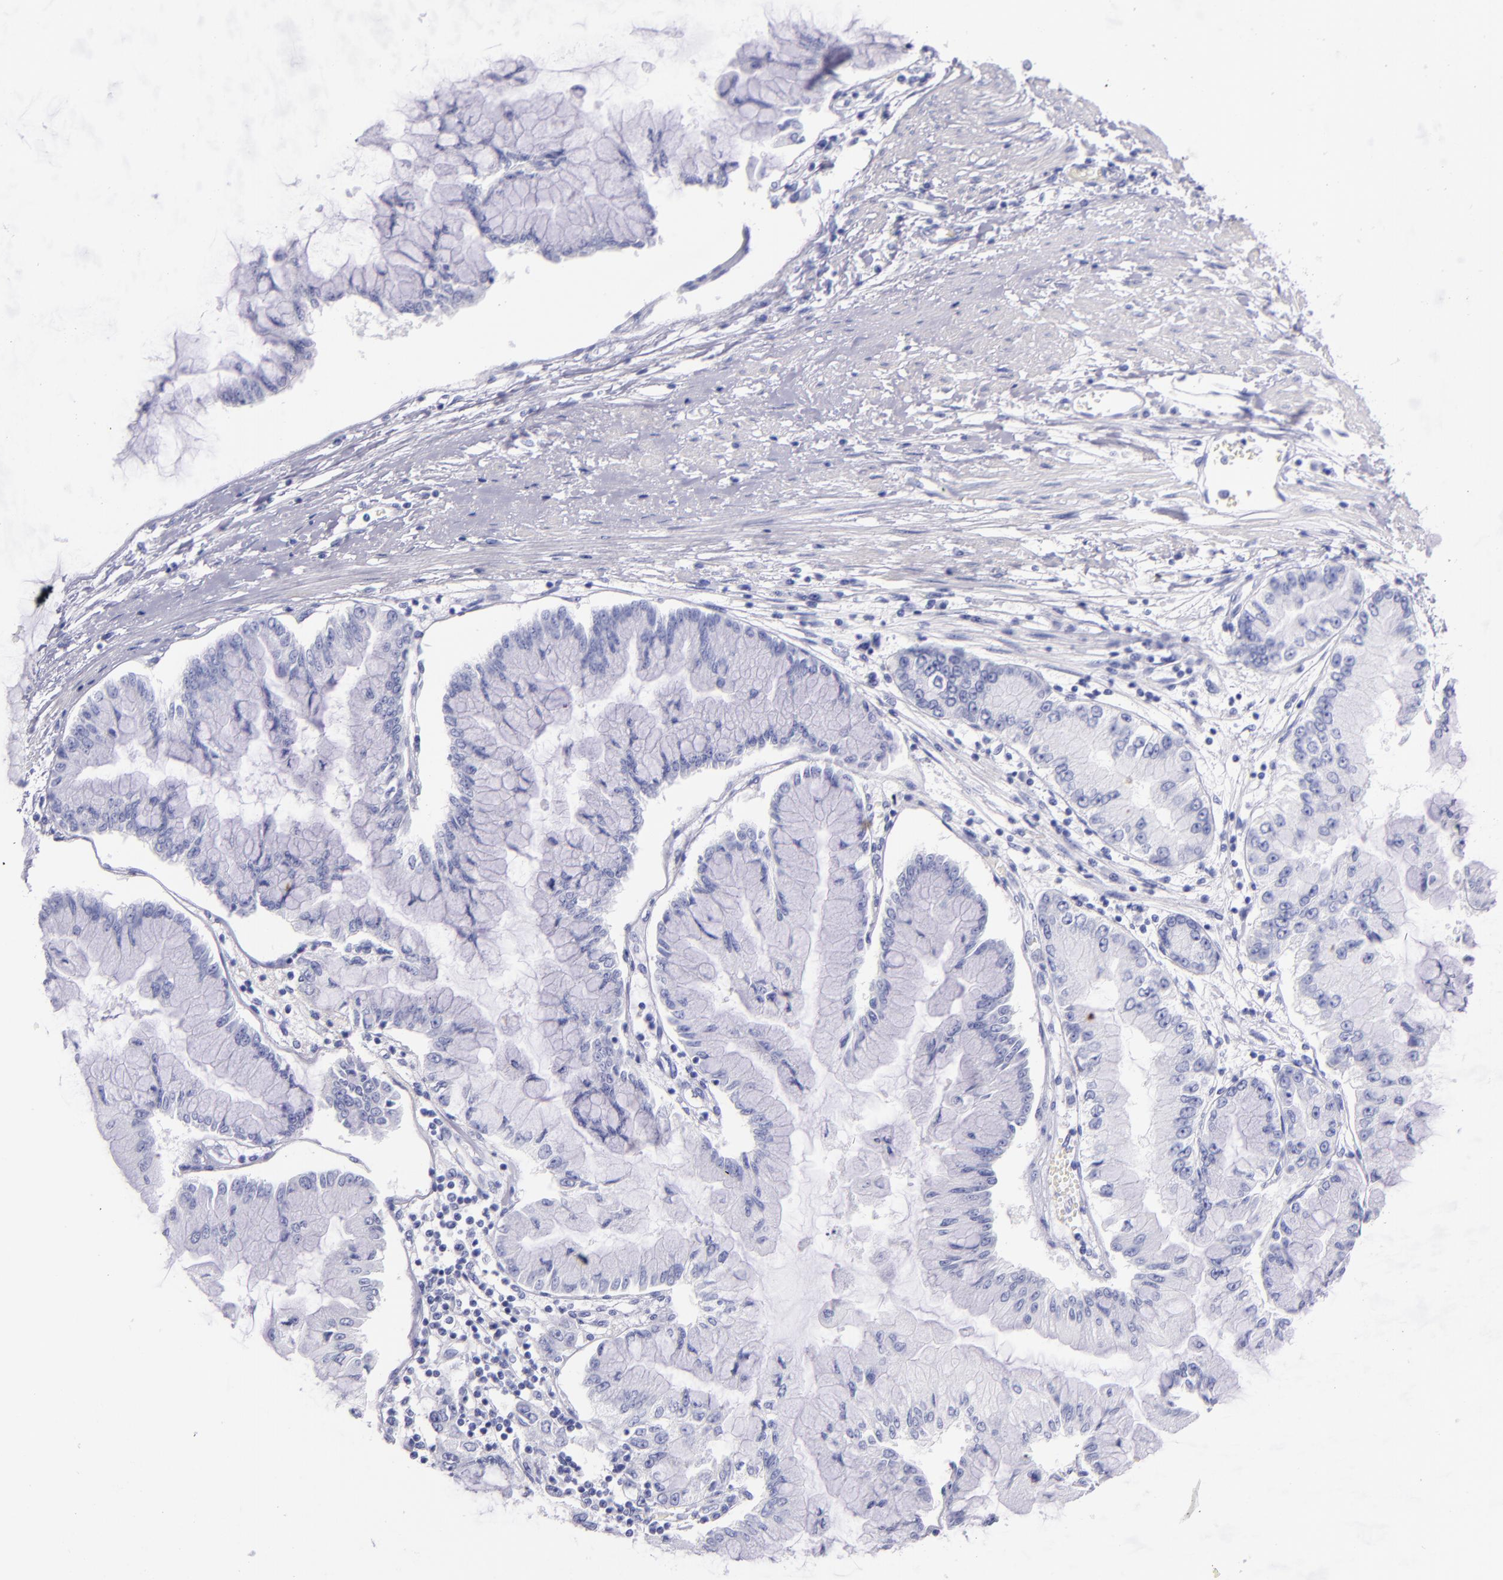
{"staining": {"intensity": "negative", "quantity": "none", "location": "none"}, "tissue": "liver cancer", "cell_type": "Tumor cells", "image_type": "cancer", "snomed": [{"axis": "morphology", "description": "Cholangiocarcinoma"}, {"axis": "topography", "description": "Liver"}], "caption": "There is no significant staining in tumor cells of liver cholangiocarcinoma. (Stains: DAB (3,3'-diaminobenzidine) immunohistochemistry with hematoxylin counter stain, Microscopy: brightfield microscopy at high magnification).", "gene": "SFTPA2", "patient": {"sex": "female", "age": 79}}